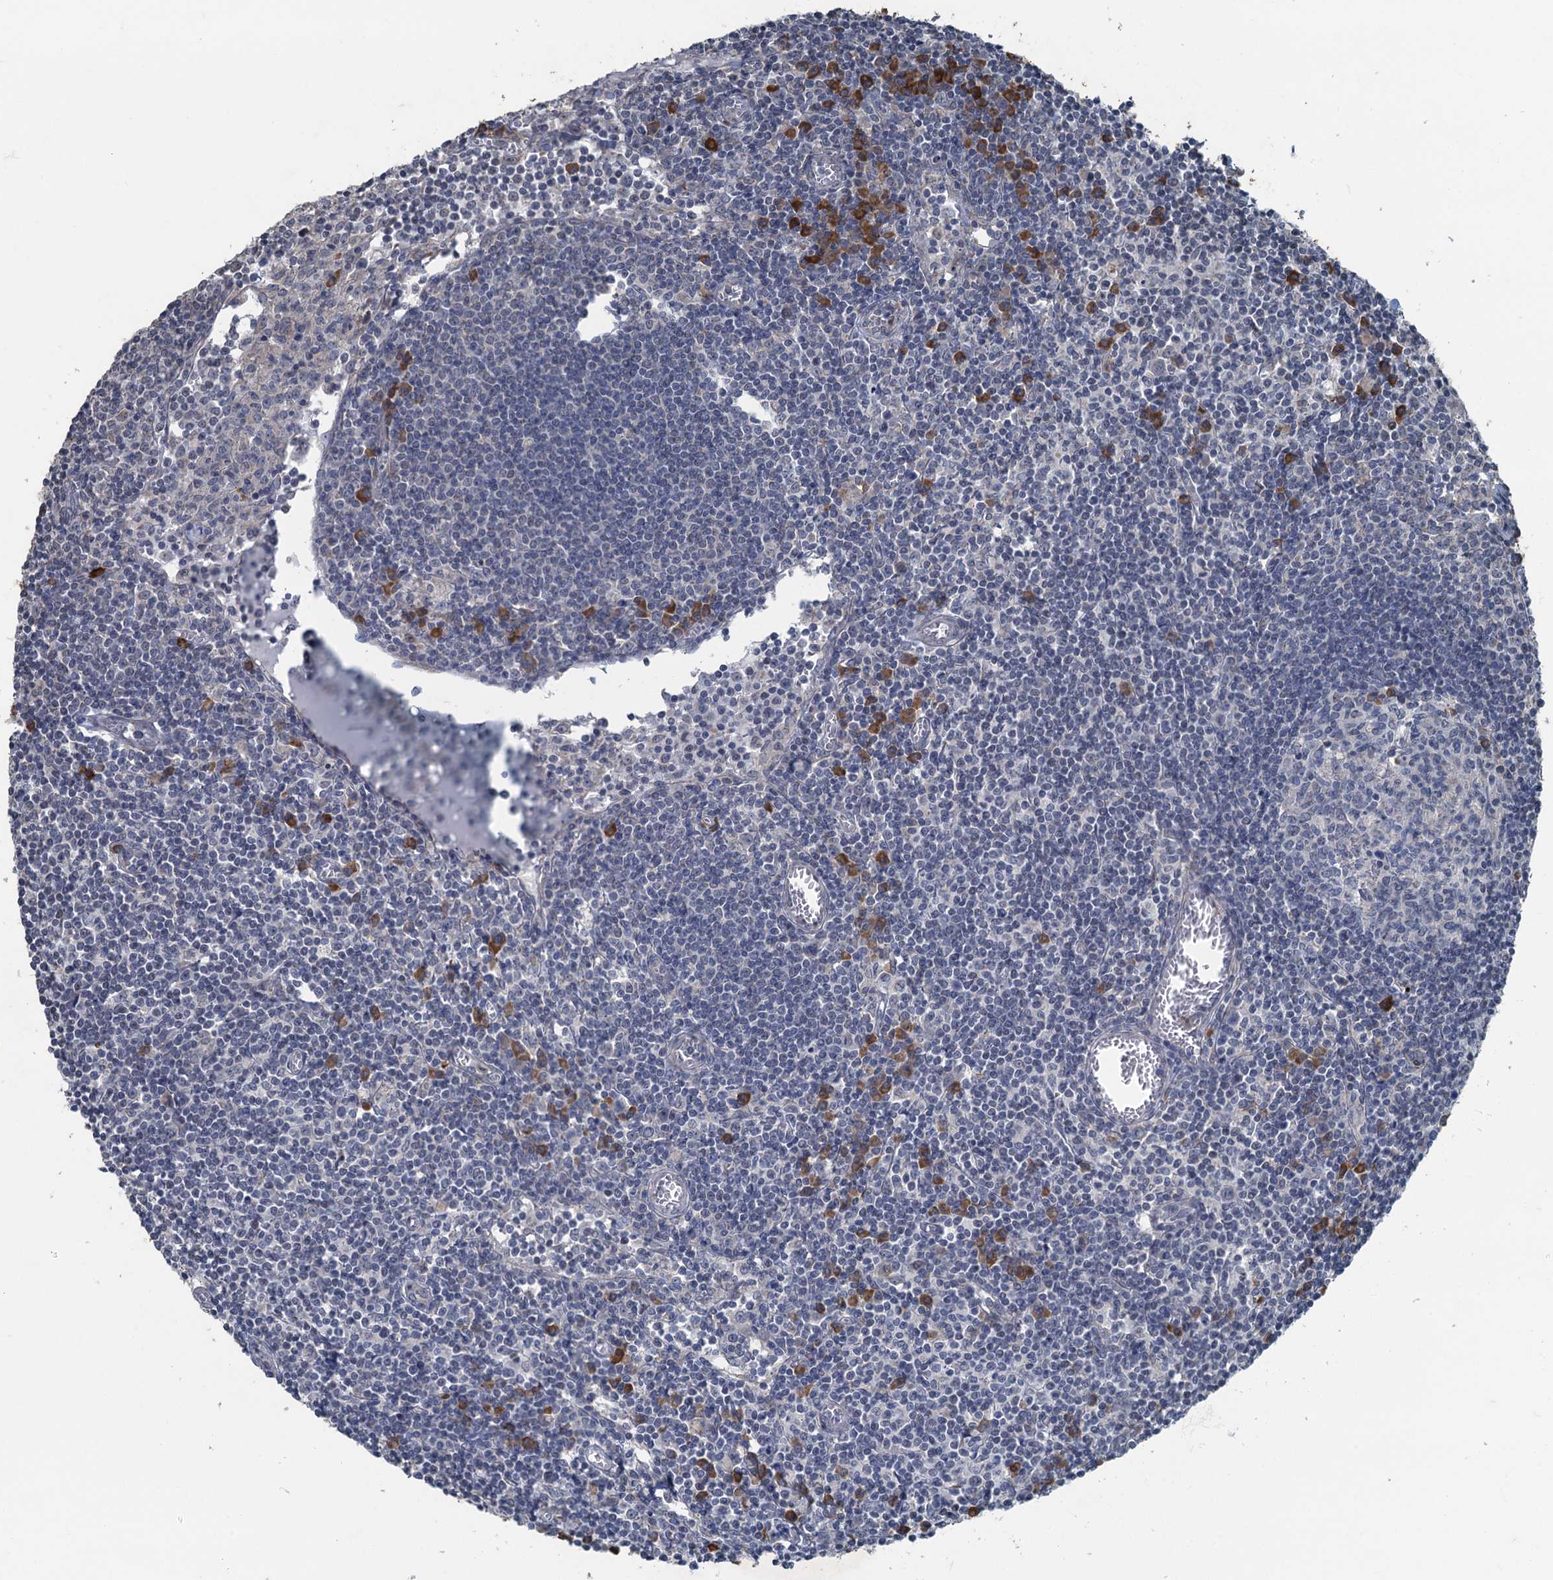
{"staining": {"intensity": "negative", "quantity": "none", "location": "none"}, "tissue": "lymph node", "cell_type": "Germinal center cells", "image_type": "normal", "snomed": [{"axis": "morphology", "description": "Normal tissue, NOS"}, {"axis": "topography", "description": "Lymph node"}], "caption": "The photomicrograph reveals no significant staining in germinal center cells of lymph node.", "gene": "TEX35", "patient": {"sex": "female", "age": 55}}